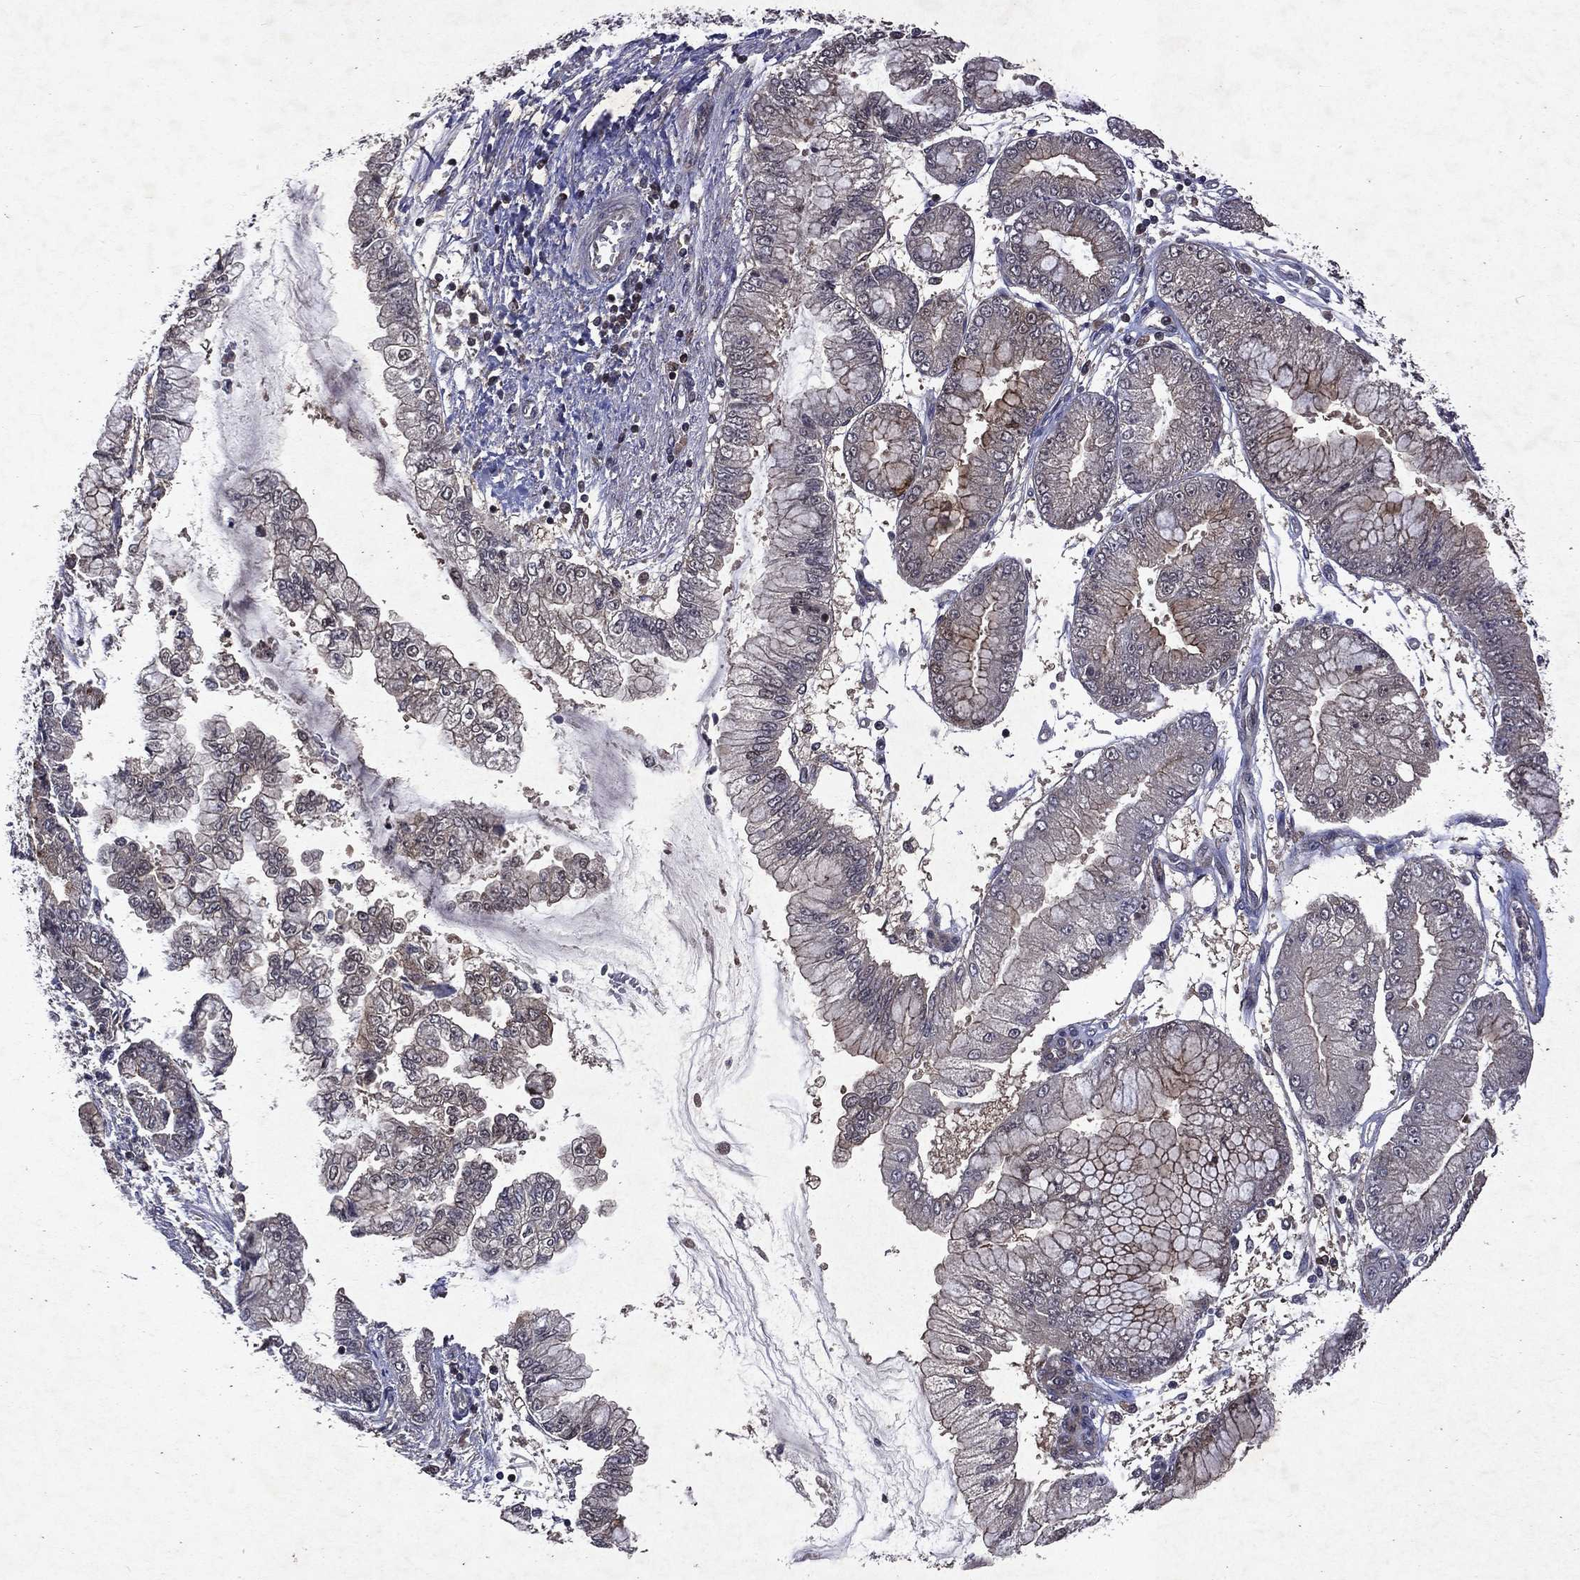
{"staining": {"intensity": "moderate", "quantity": "<25%", "location": "cytoplasmic/membranous"}, "tissue": "stomach cancer", "cell_type": "Tumor cells", "image_type": "cancer", "snomed": [{"axis": "morphology", "description": "Adenocarcinoma, NOS"}, {"axis": "topography", "description": "Stomach, upper"}], "caption": "Immunohistochemistry histopathology image of neoplastic tissue: human stomach adenocarcinoma stained using IHC displays low levels of moderate protein expression localized specifically in the cytoplasmic/membranous of tumor cells, appearing as a cytoplasmic/membranous brown color.", "gene": "MTAP", "patient": {"sex": "female", "age": 74}}